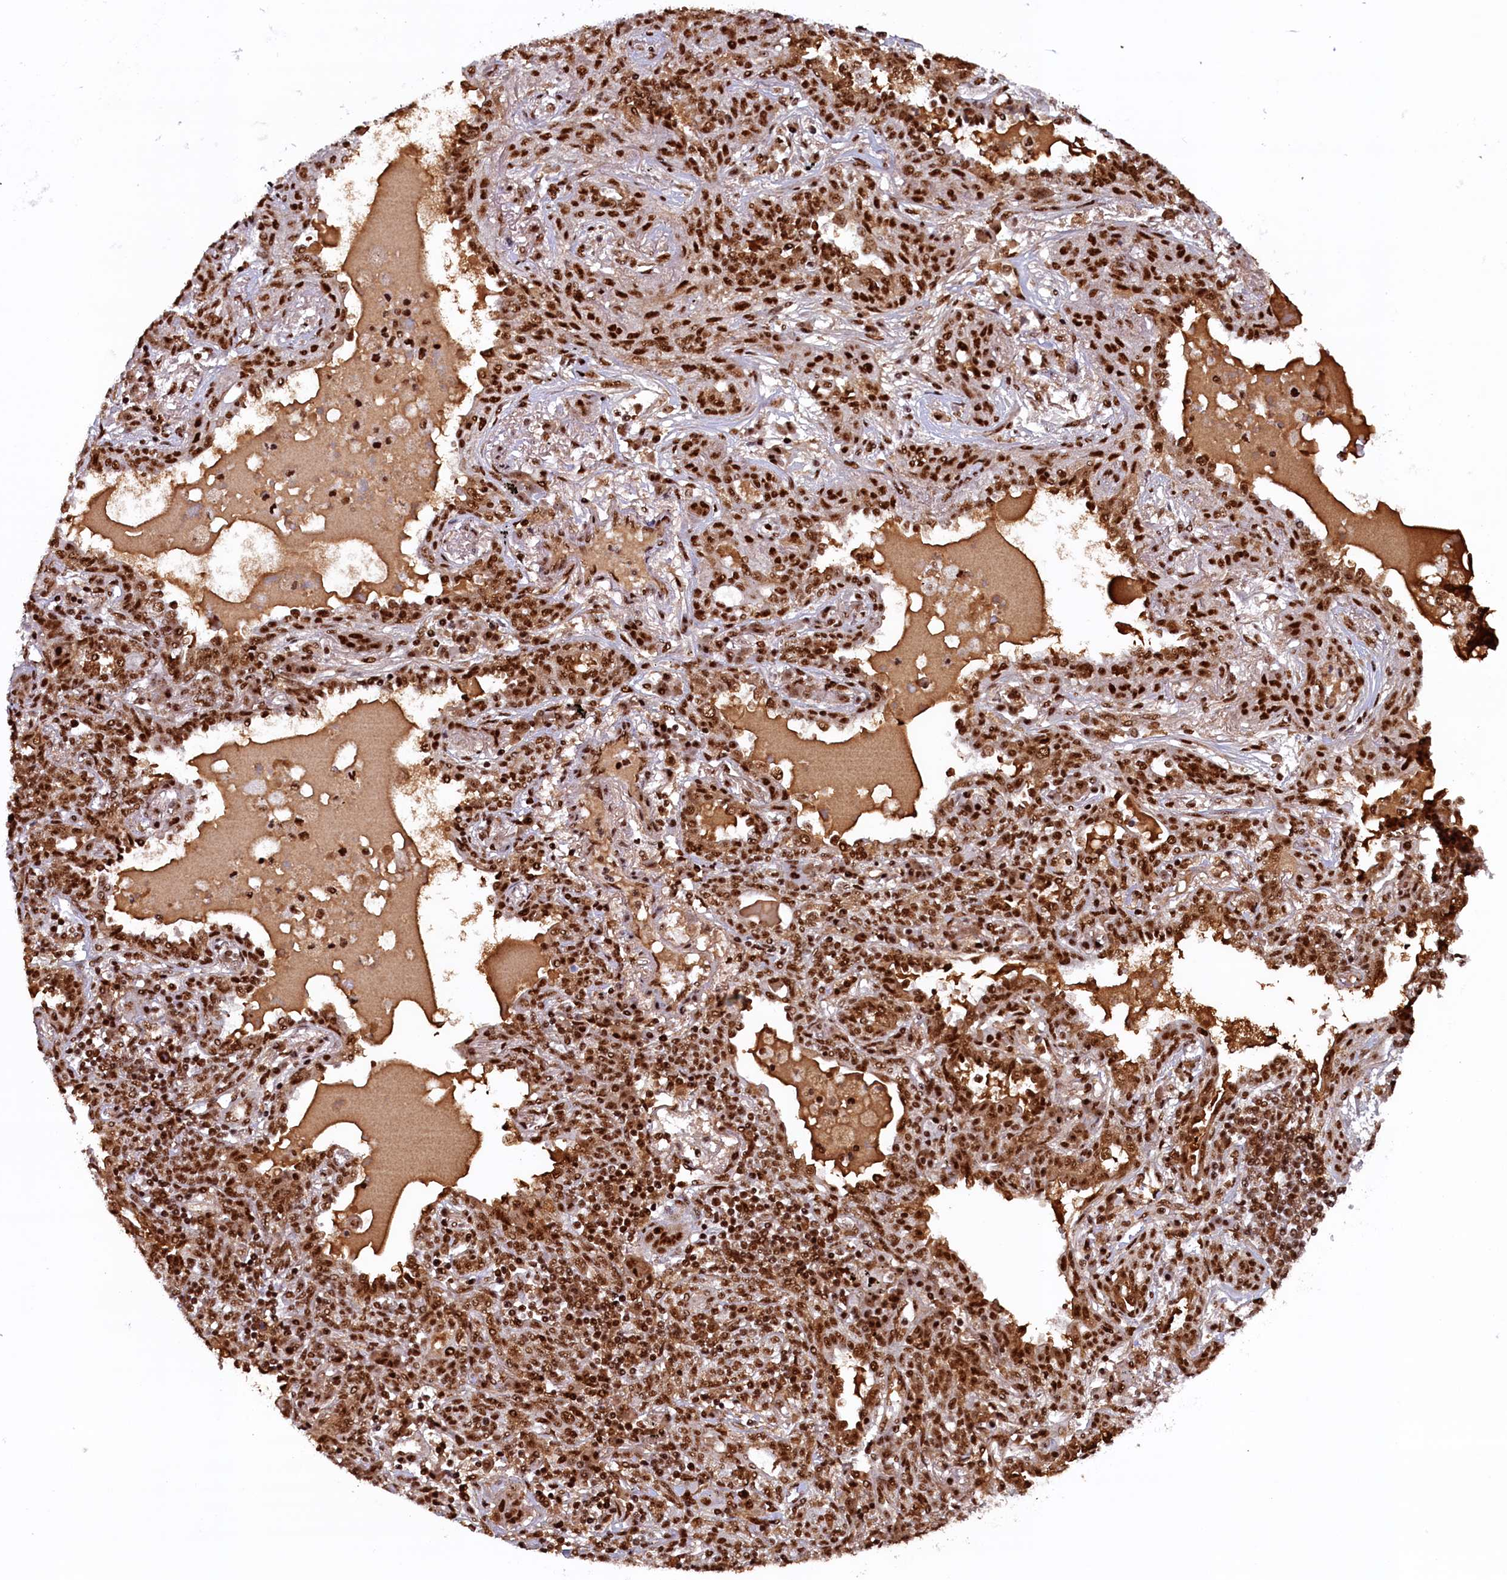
{"staining": {"intensity": "strong", "quantity": ">75%", "location": "nuclear"}, "tissue": "lung cancer", "cell_type": "Tumor cells", "image_type": "cancer", "snomed": [{"axis": "morphology", "description": "Squamous cell carcinoma, NOS"}, {"axis": "topography", "description": "Lung"}], "caption": "There is high levels of strong nuclear positivity in tumor cells of lung cancer (squamous cell carcinoma), as demonstrated by immunohistochemical staining (brown color).", "gene": "ZC3H18", "patient": {"sex": "female", "age": 70}}